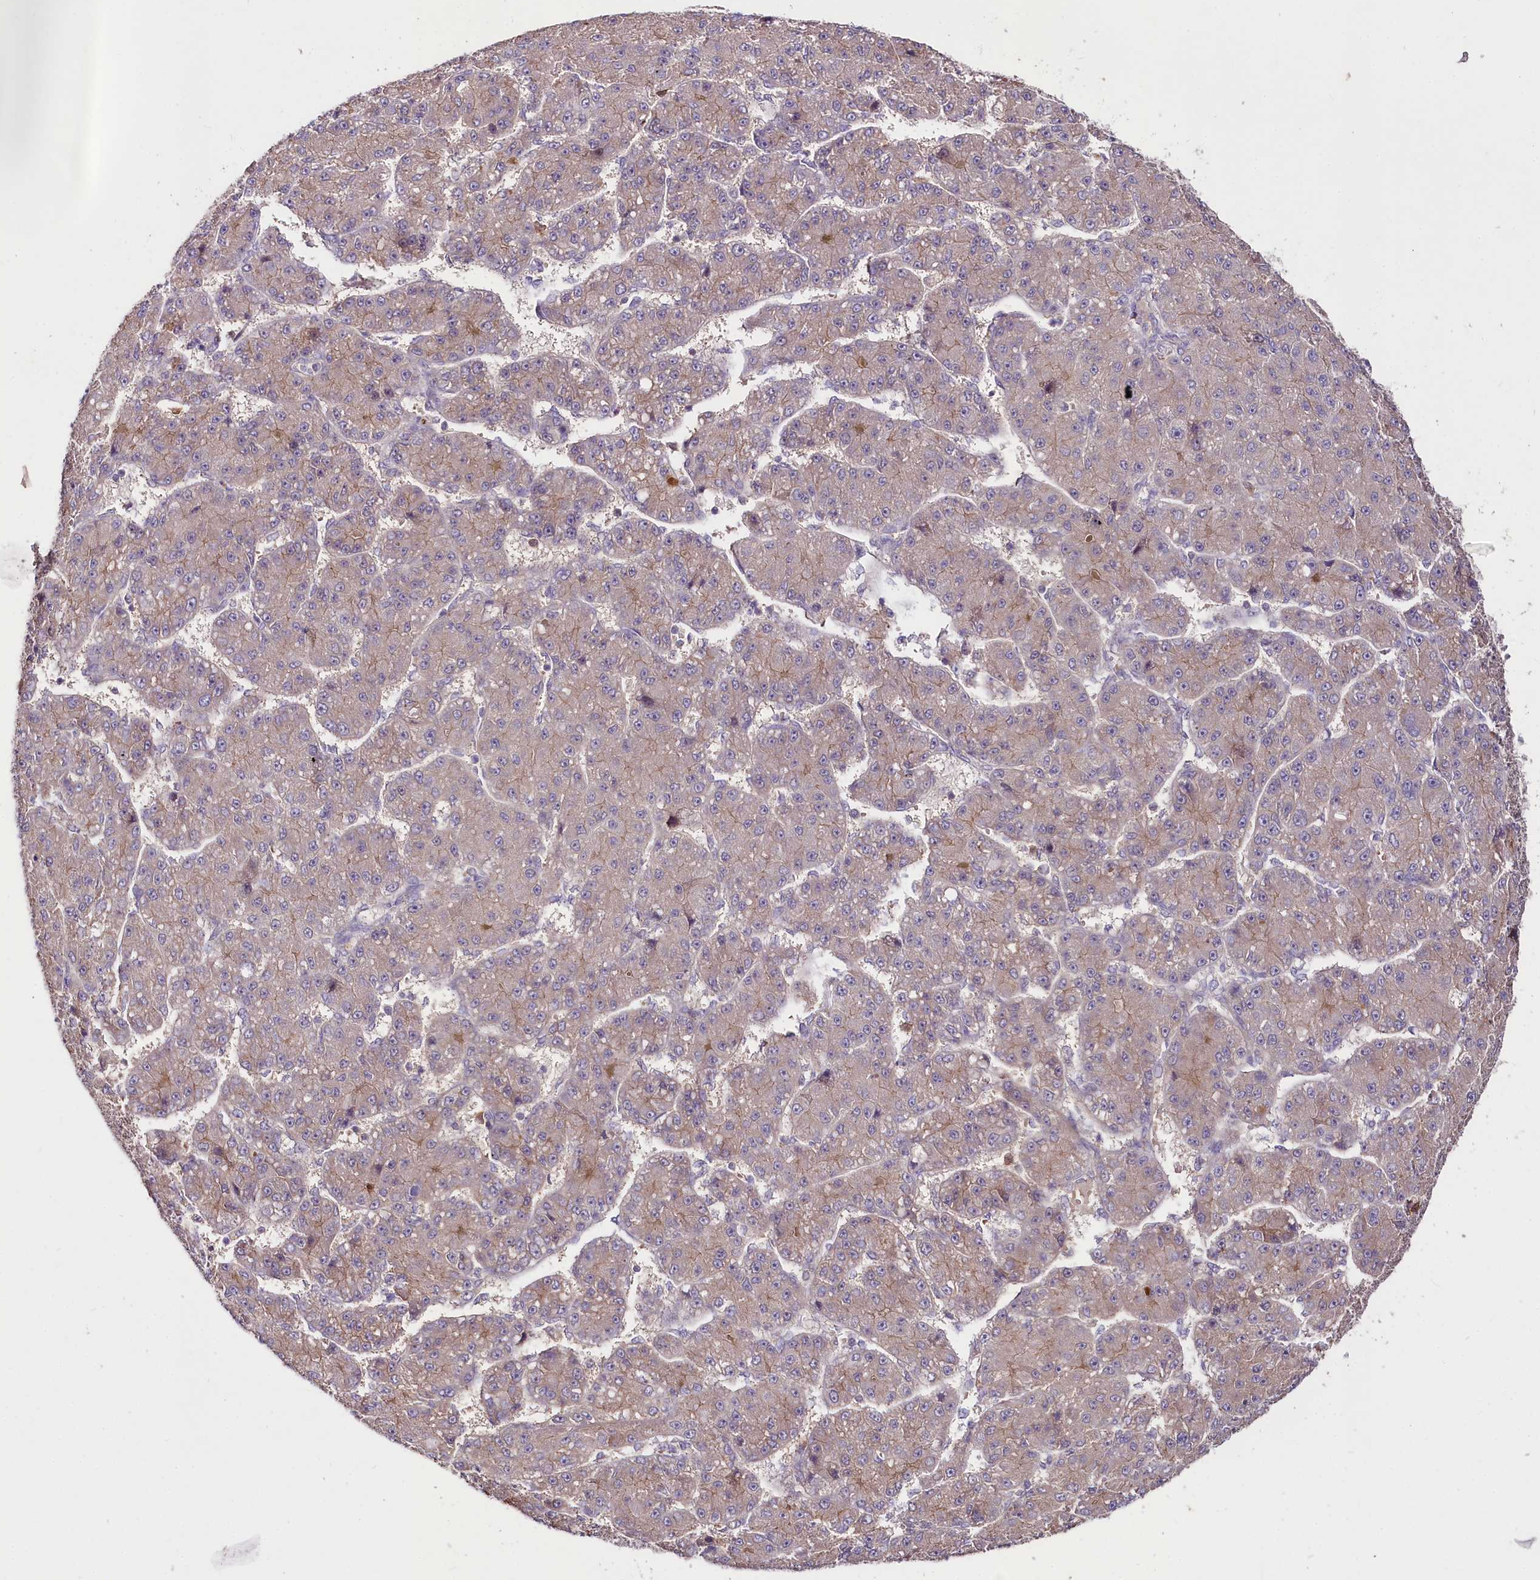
{"staining": {"intensity": "weak", "quantity": "25%-75%", "location": "cytoplasmic/membranous"}, "tissue": "liver cancer", "cell_type": "Tumor cells", "image_type": "cancer", "snomed": [{"axis": "morphology", "description": "Carcinoma, Hepatocellular, NOS"}, {"axis": "topography", "description": "Liver"}], "caption": "Tumor cells reveal low levels of weak cytoplasmic/membranous positivity in about 25%-75% of cells in liver hepatocellular carcinoma.", "gene": "TAFAZZIN", "patient": {"sex": "male", "age": 67}}